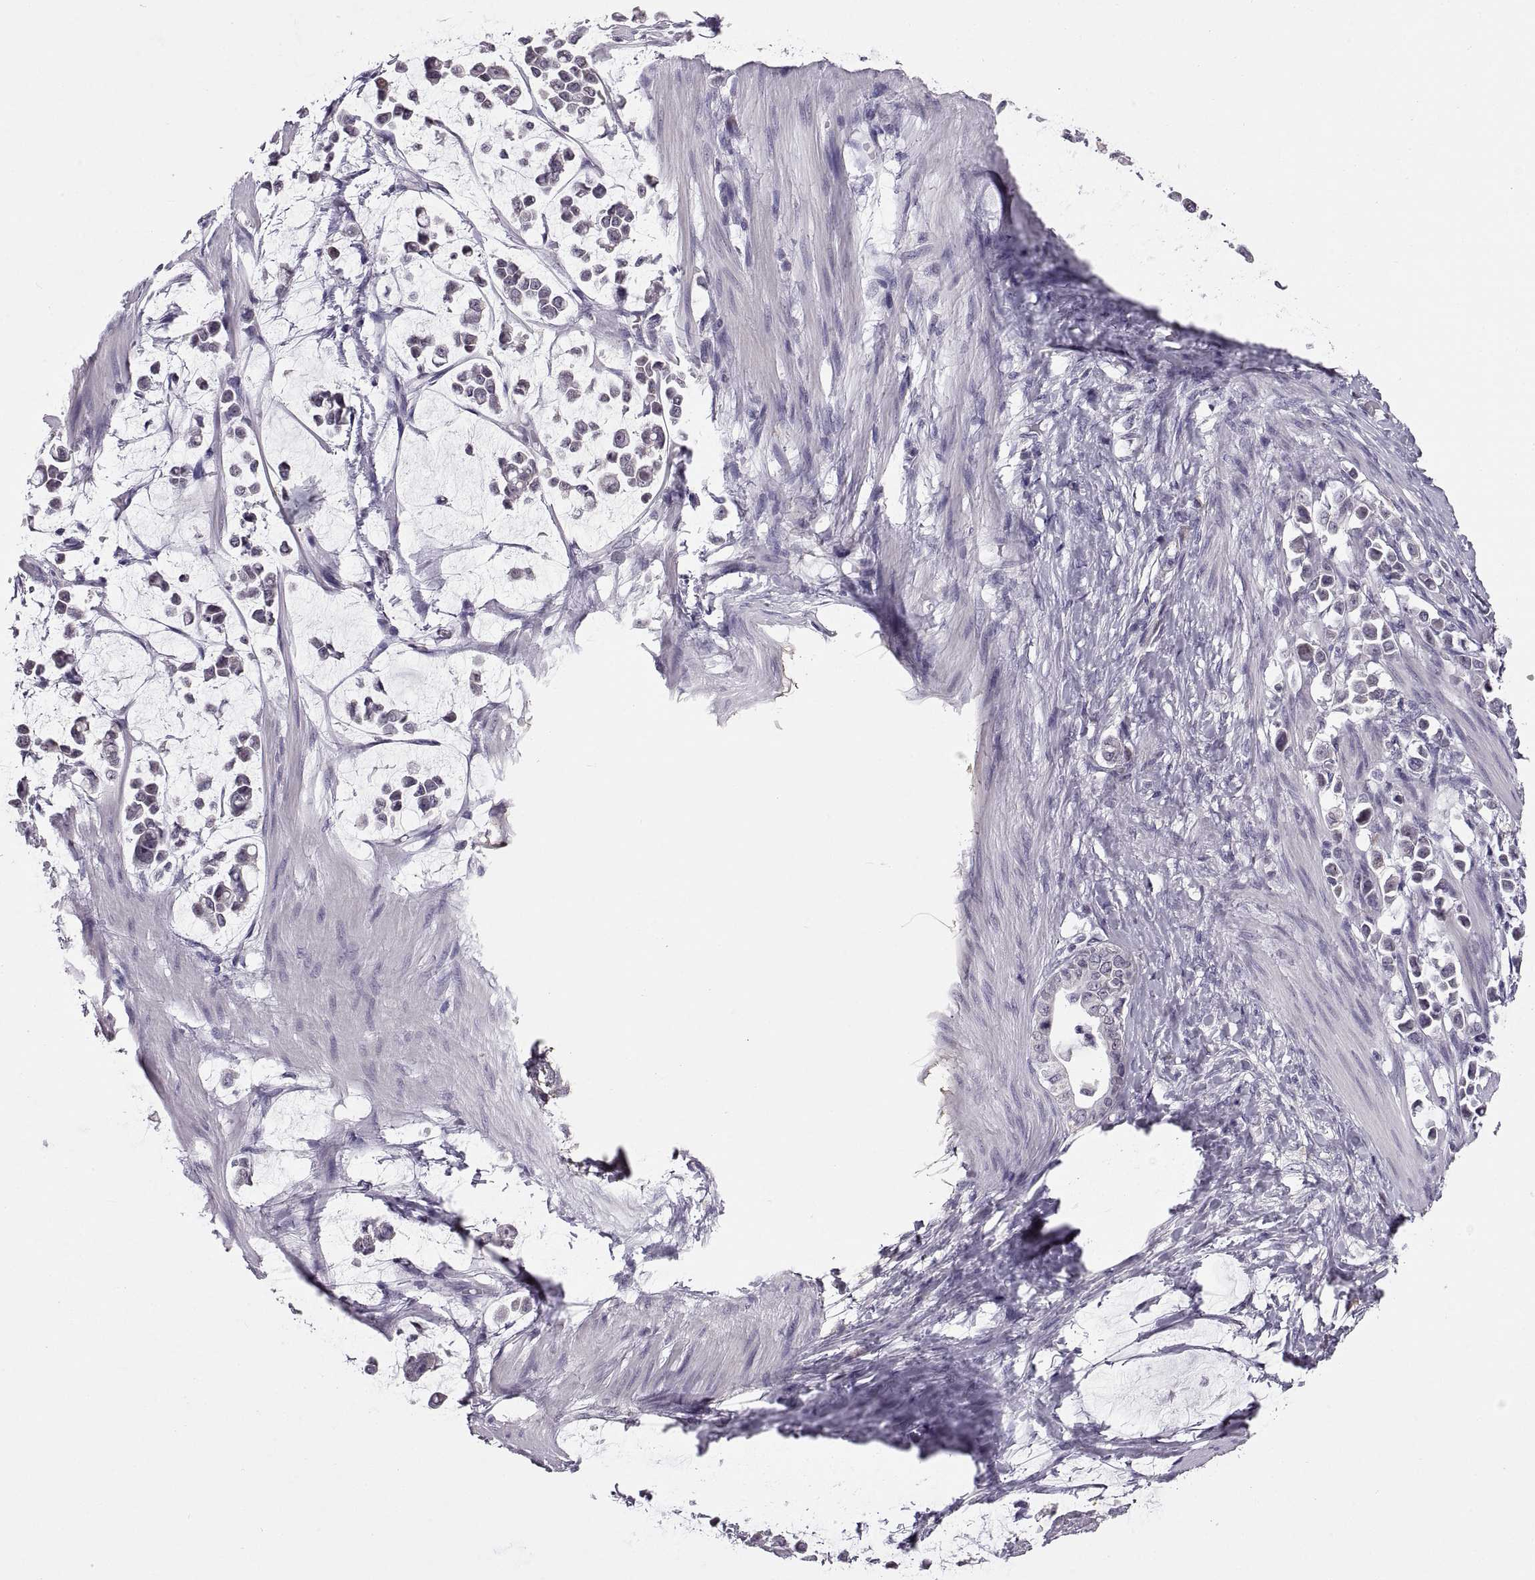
{"staining": {"intensity": "negative", "quantity": "none", "location": "none"}, "tissue": "stomach cancer", "cell_type": "Tumor cells", "image_type": "cancer", "snomed": [{"axis": "morphology", "description": "Adenocarcinoma, NOS"}, {"axis": "topography", "description": "Stomach"}], "caption": "Tumor cells show no significant protein staining in stomach adenocarcinoma.", "gene": "MAGEB18", "patient": {"sex": "male", "age": 82}}